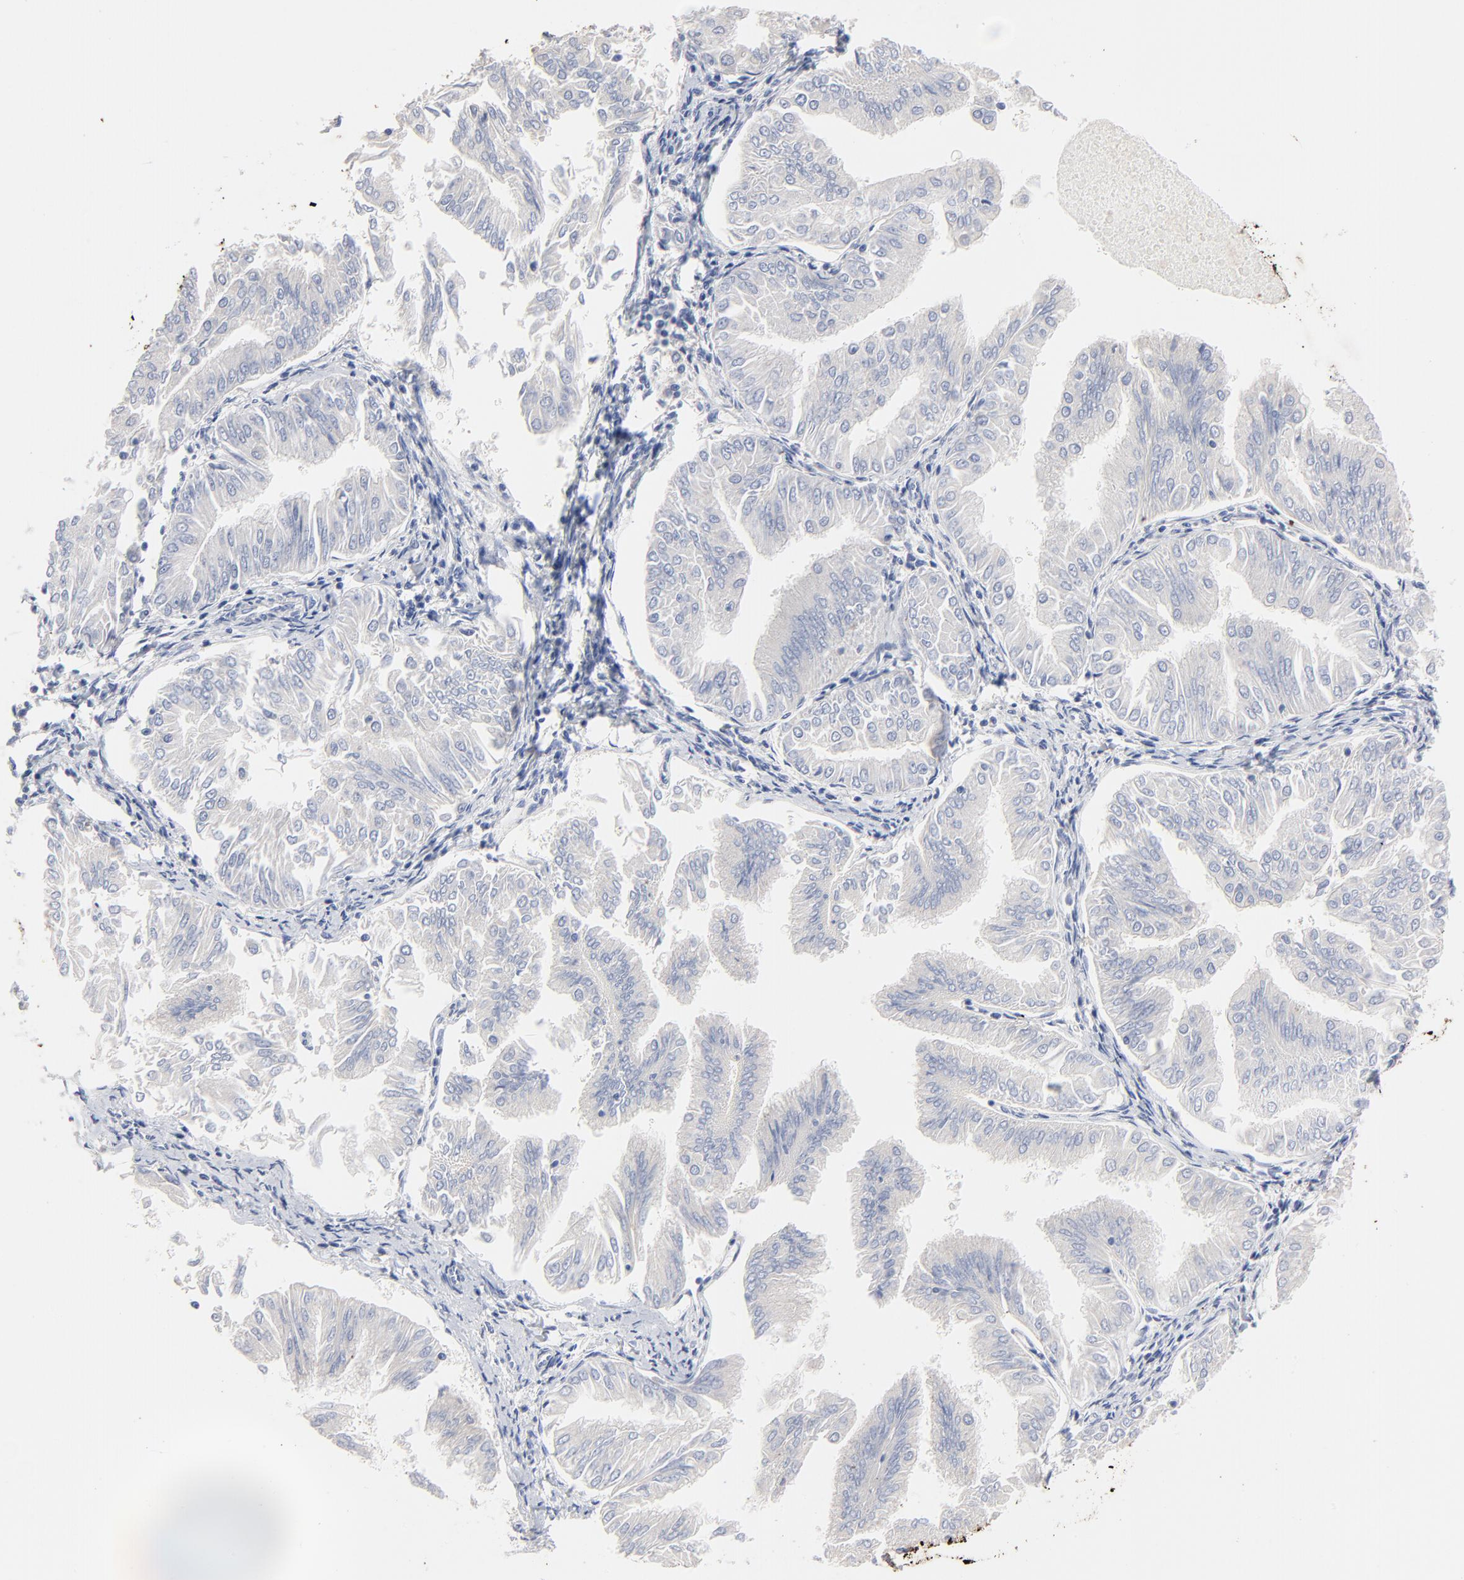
{"staining": {"intensity": "negative", "quantity": "none", "location": "none"}, "tissue": "endometrial cancer", "cell_type": "Tumor cells", "image_type": "cancer", "snomed": [{"axis": "morphology", "description": "Adenocarcinoma, NOS"}, {"axis": "topography", "description": "Endometrium"}], "caption": "Immunohistochemical staining of human endometrial cancer (adenocarcinoma) shows no significant staining in tumor cells. (Brightfield microscopy of DAB (3,3'-diaminobenzidine) immunohistochemistry at high magnification).", "gene": "AADAC", "patient": {"sex": "female", "age": 53}}